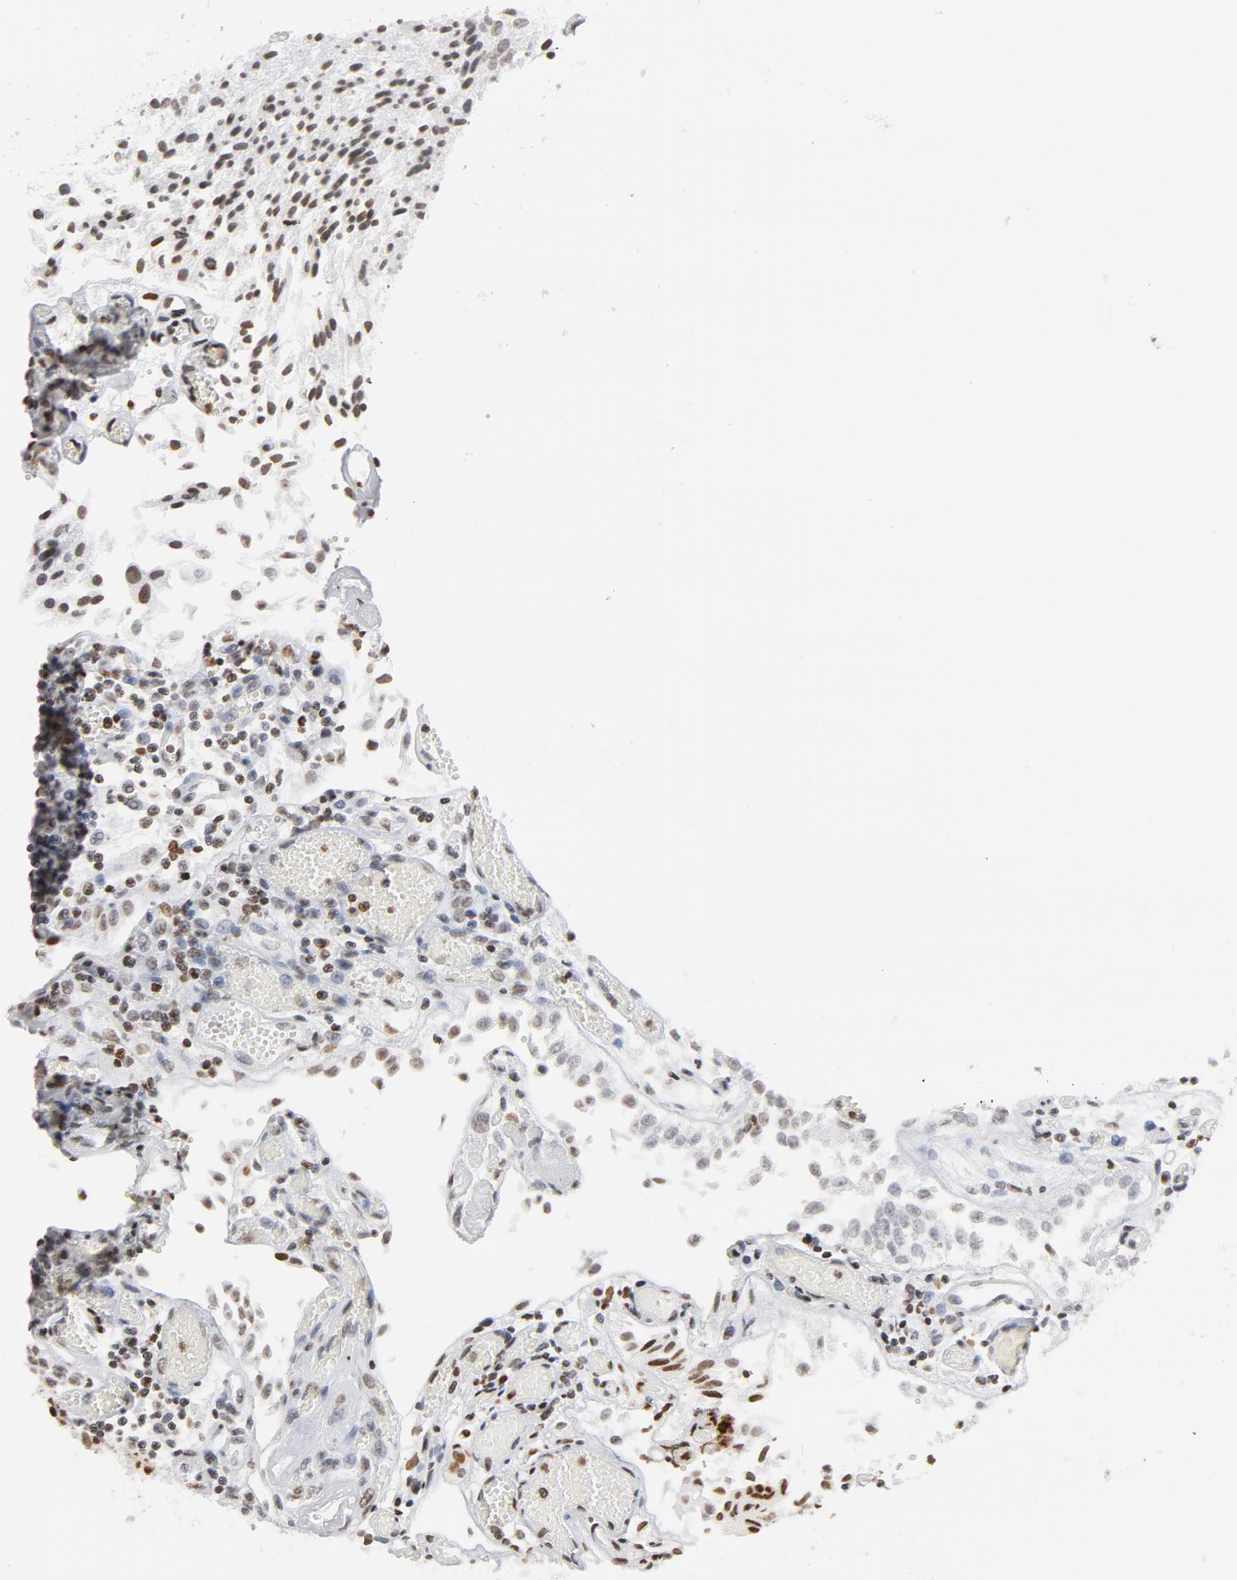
{"staining": {"intensity": "weak", "quantity": ">75%", "location": "nuclear"}, "tissue": "urothelial cancer", "cell_type": "Tumor cells", "image_type": "cancer", "snomed": [{"axis": "morphology", "description": "Urothelial carcinoma, Low grade"}, {"axis": "topography", "description": "Urinary bladder"}], "caption": "This photomicrograph exhibits IHC staining of human urothelial cancer, with low weak nuclear staining in approximately >75% of tumor cells.", "gene": "H2AC12", "patient": {"sex": "male", "age": 86}}